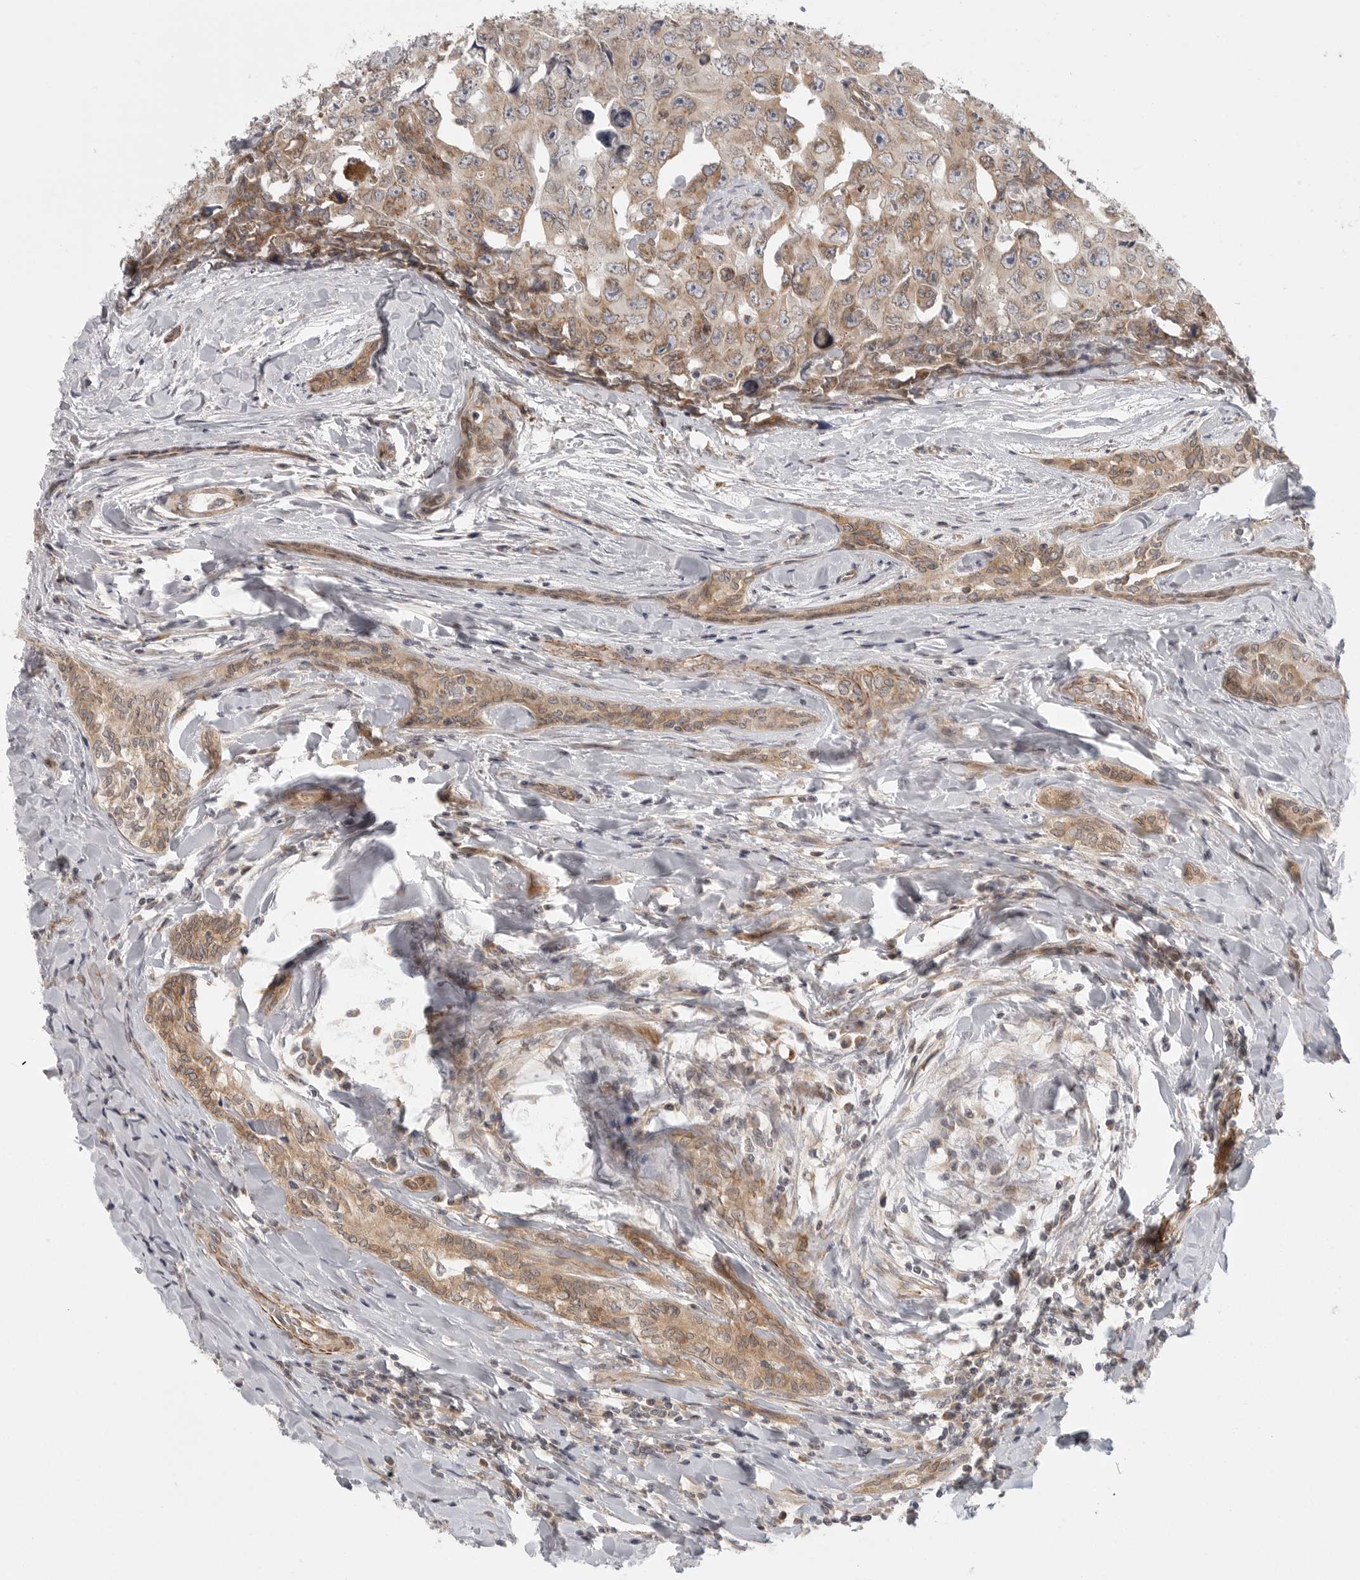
{"staining": {"intensity": "moderate", "quantity": ">75%", "location": "cytoplasmic/membranous"}, "tissue": "testis cancer", "cell_type": "Tumor cells", "image_type": "cancer", "snomed": [{"axis": "morphology", "description": "Carcinoma, Embryonal, NOS"}, {"axis": "topography", "description": "Testis"}], "caption": "Immunohistochemistry photomicrograph of human testis embryonal carcinoma stained for a protein (brown), which displays medium levels of moderate cytoplasmic/membranous positivity in approximately >75% of tumor cells.", "gene": "CERS2", "patient": {"sex": "male", "age": 28}}